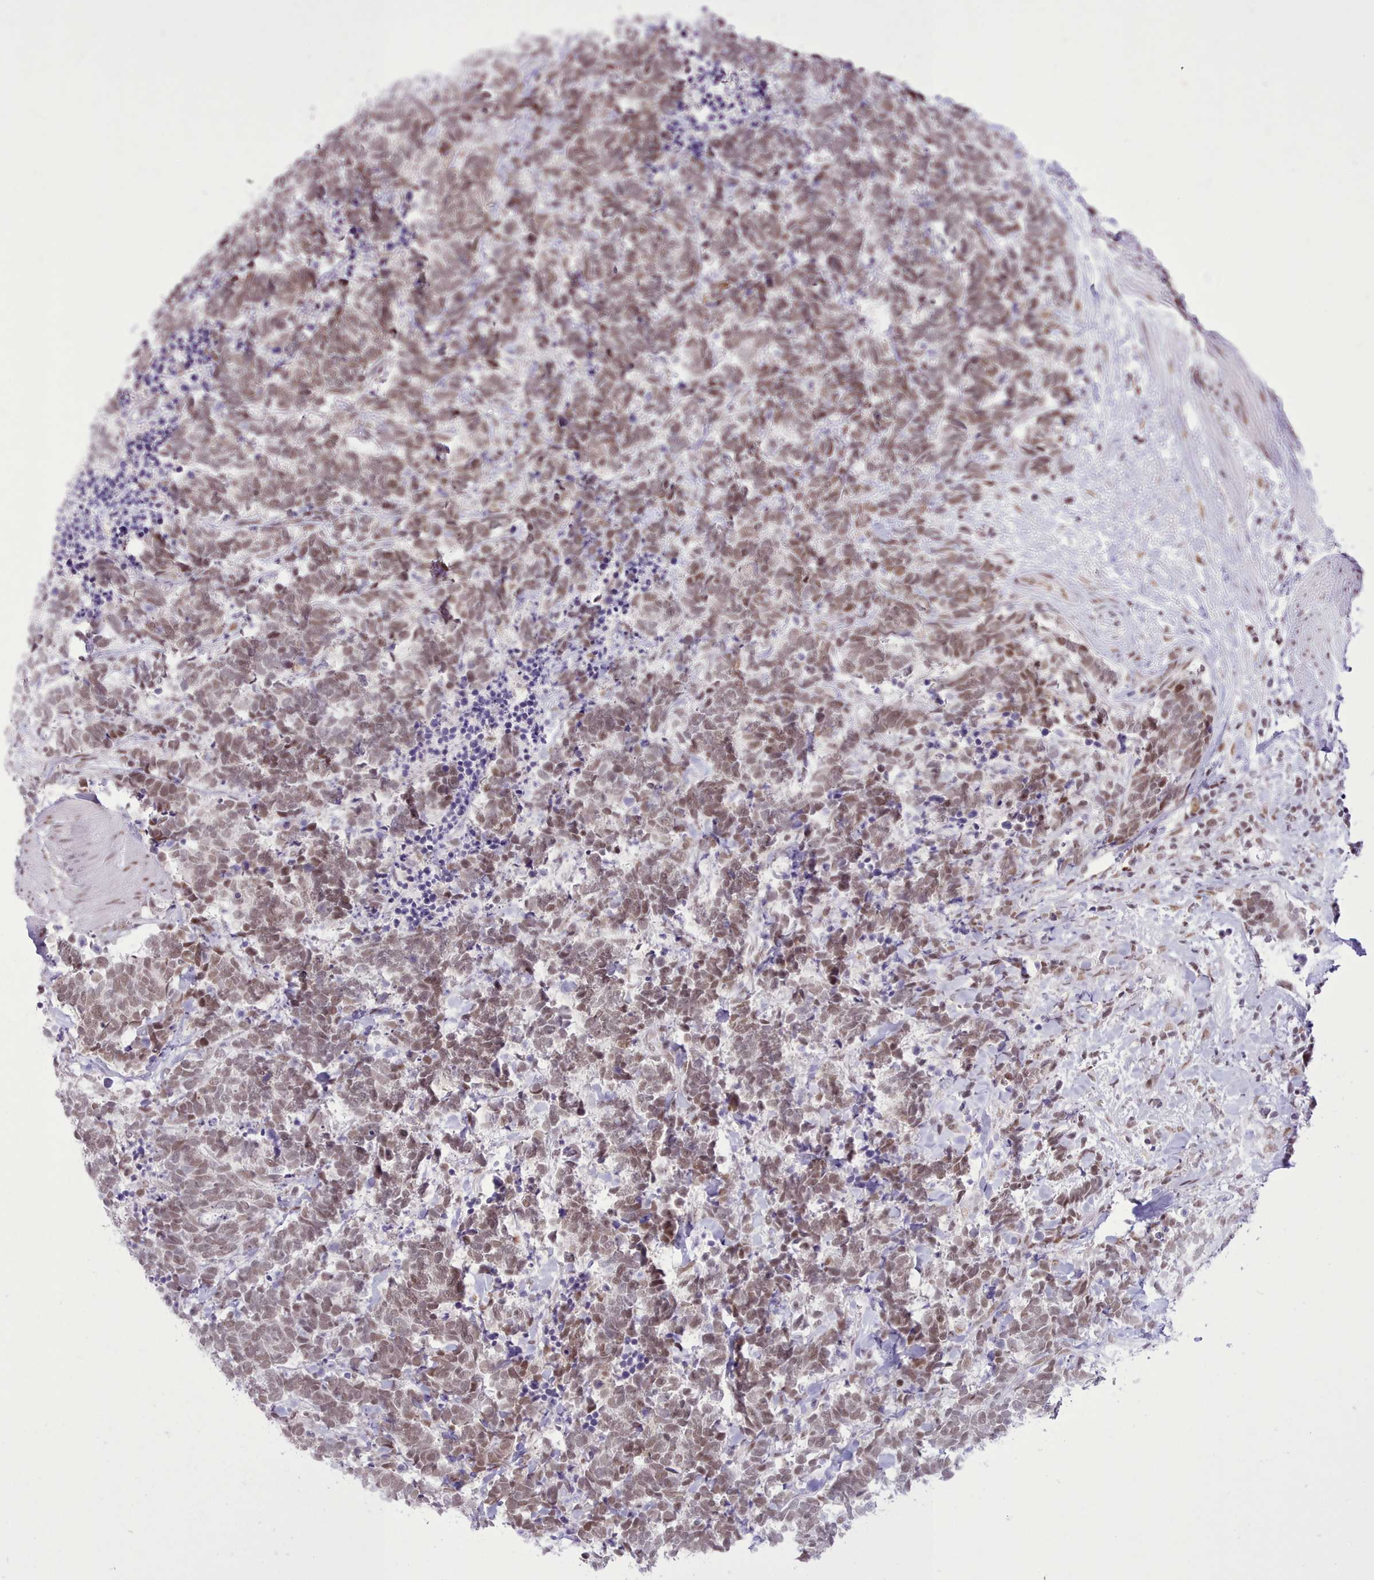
{"staining": {"intensity": "moderate", "quantity": ">75%", "location": "nuclear"}, "tissue": "carcinoid", "cell_type": "Tumor cells", "image_type": "cancer", "snomed": [{"axis": "morphology", "description": "Carcinoma, NOS"}, {"axis": "morphology", "description": "Carcinoid, malignant, NOS"}, {"axis": "topography", "description": "Prostate"}], "caption": "About >75% of tumor cells in human carcinoid display moderate nuclear protein staining as visualized by brown immunohistochemical staining.", "gene": "TAF15", "patient": {"sex": "male", "age": 57}}